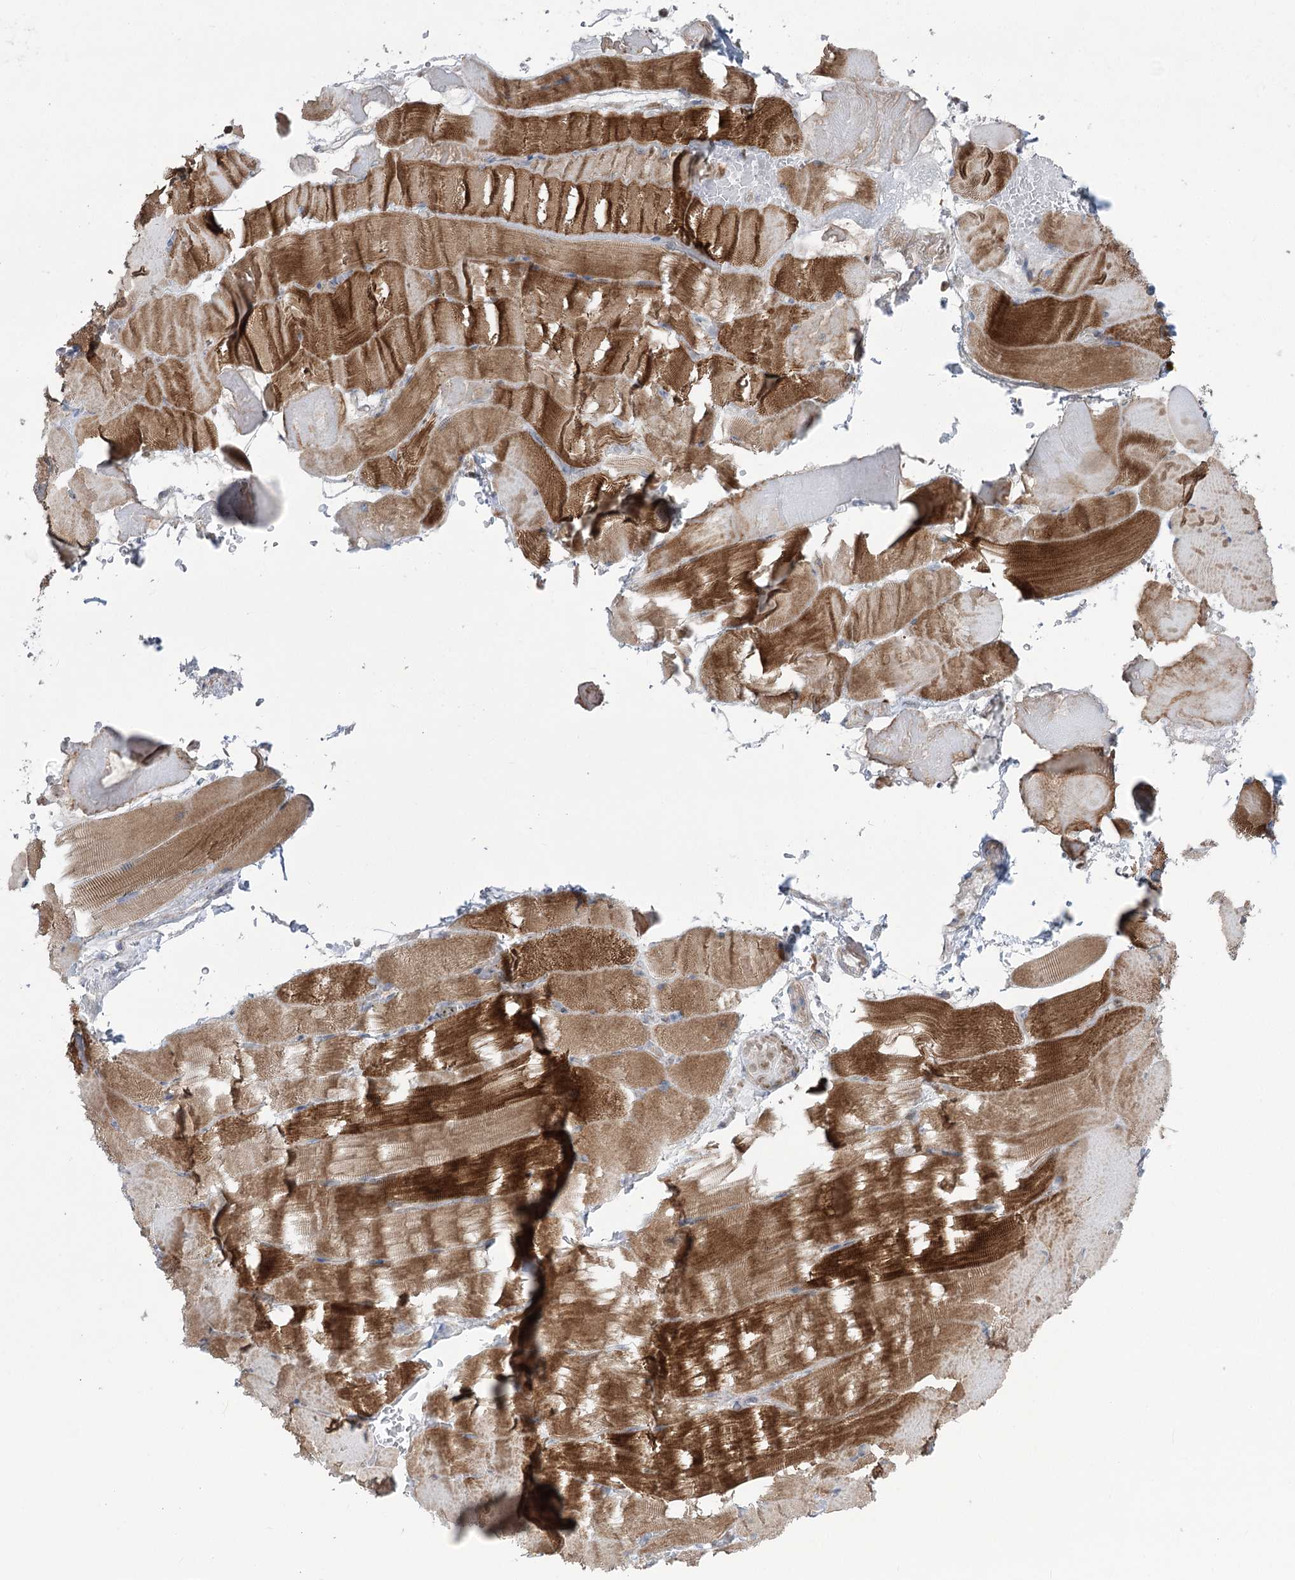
{"staining": {"intensity": "strong", "quantity": "25%-75%", "location": "cytoplasmic/membranous"}, "tissue": "skeletal muscle", "cell_type": "Myocytes", "image_type": "normal", "snomed": [{"axis": "morphology", "description": "Normal tissue, NOS"}, {"axis": "topography", "description": "Skeletal muscle"}, {"axis": "topography", "description": "Parathyroid gland"}], "caption": "Protein staining by IHC reveals strong cytoplasmic/membranous expression in approximately 25%-75% of myocytes in unremarkable skeletal muscle.", "gene": "SCN11A", "patient": {"sex": "female", "age": 37}}